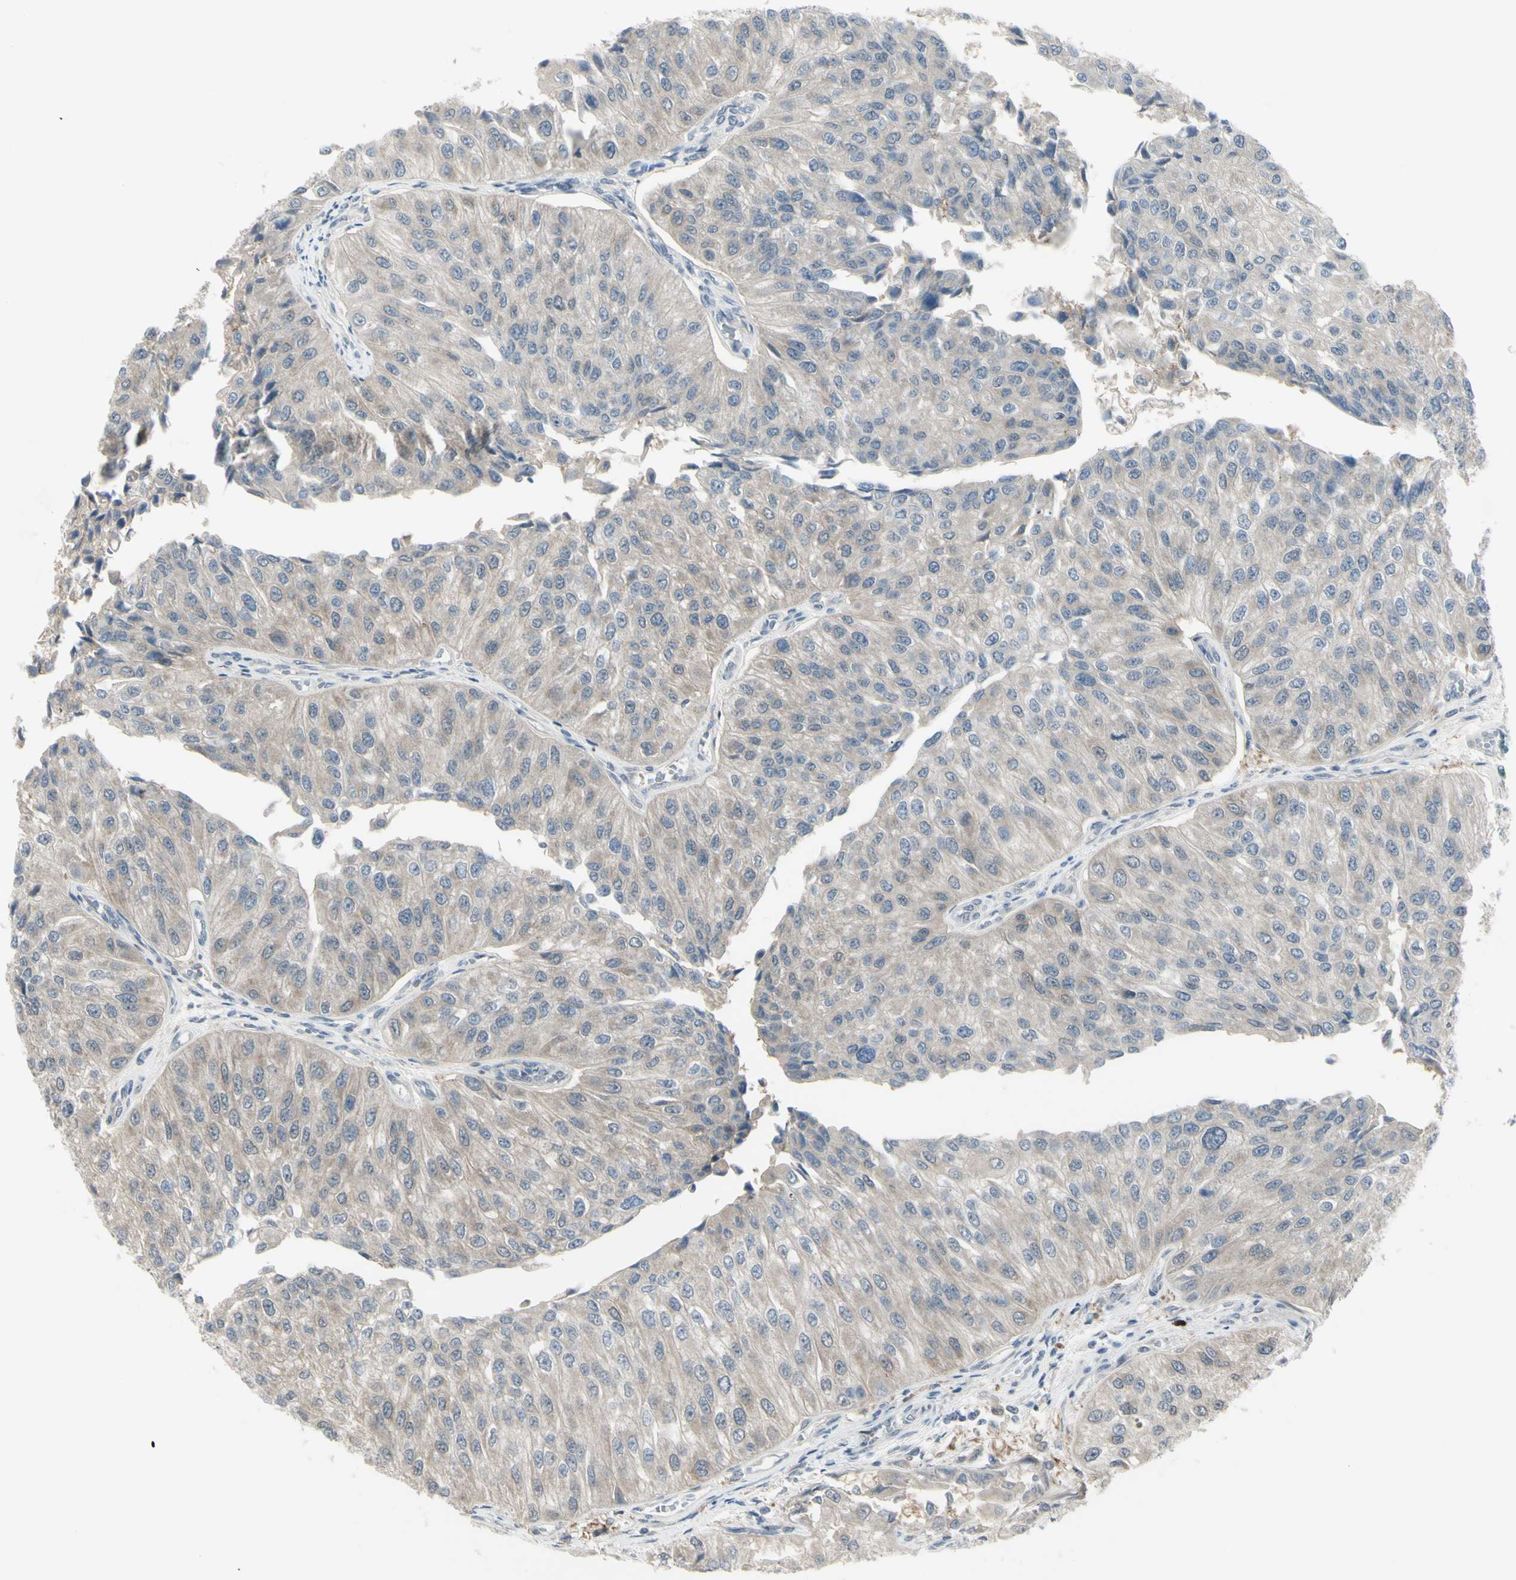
{"staining": {"intensity": "weak", "quantity": "25%-75%", "location": "cytoplasmic/membranous"}, "tissue": "urothelial cancer", "cell_type": "Tumor cells", "image_type": "cancer", "snomed": [{"axis": "morphology", "description": "Urothelial carcinoma, High grade"}, {"axis": "topography", "description": "Kidney"}, {"axis": "topography", "description": "Urinary bladder"}], "caption": "This image displays immunohistochemistry (IHC) staining of human urothelial carcinoma (high-grade), with low weak cytoplasmic/membranous staining in about 25%-75% of tumor cells.", "gene": "ETNK1", "patient": {"sex": "male", "age": 77}}